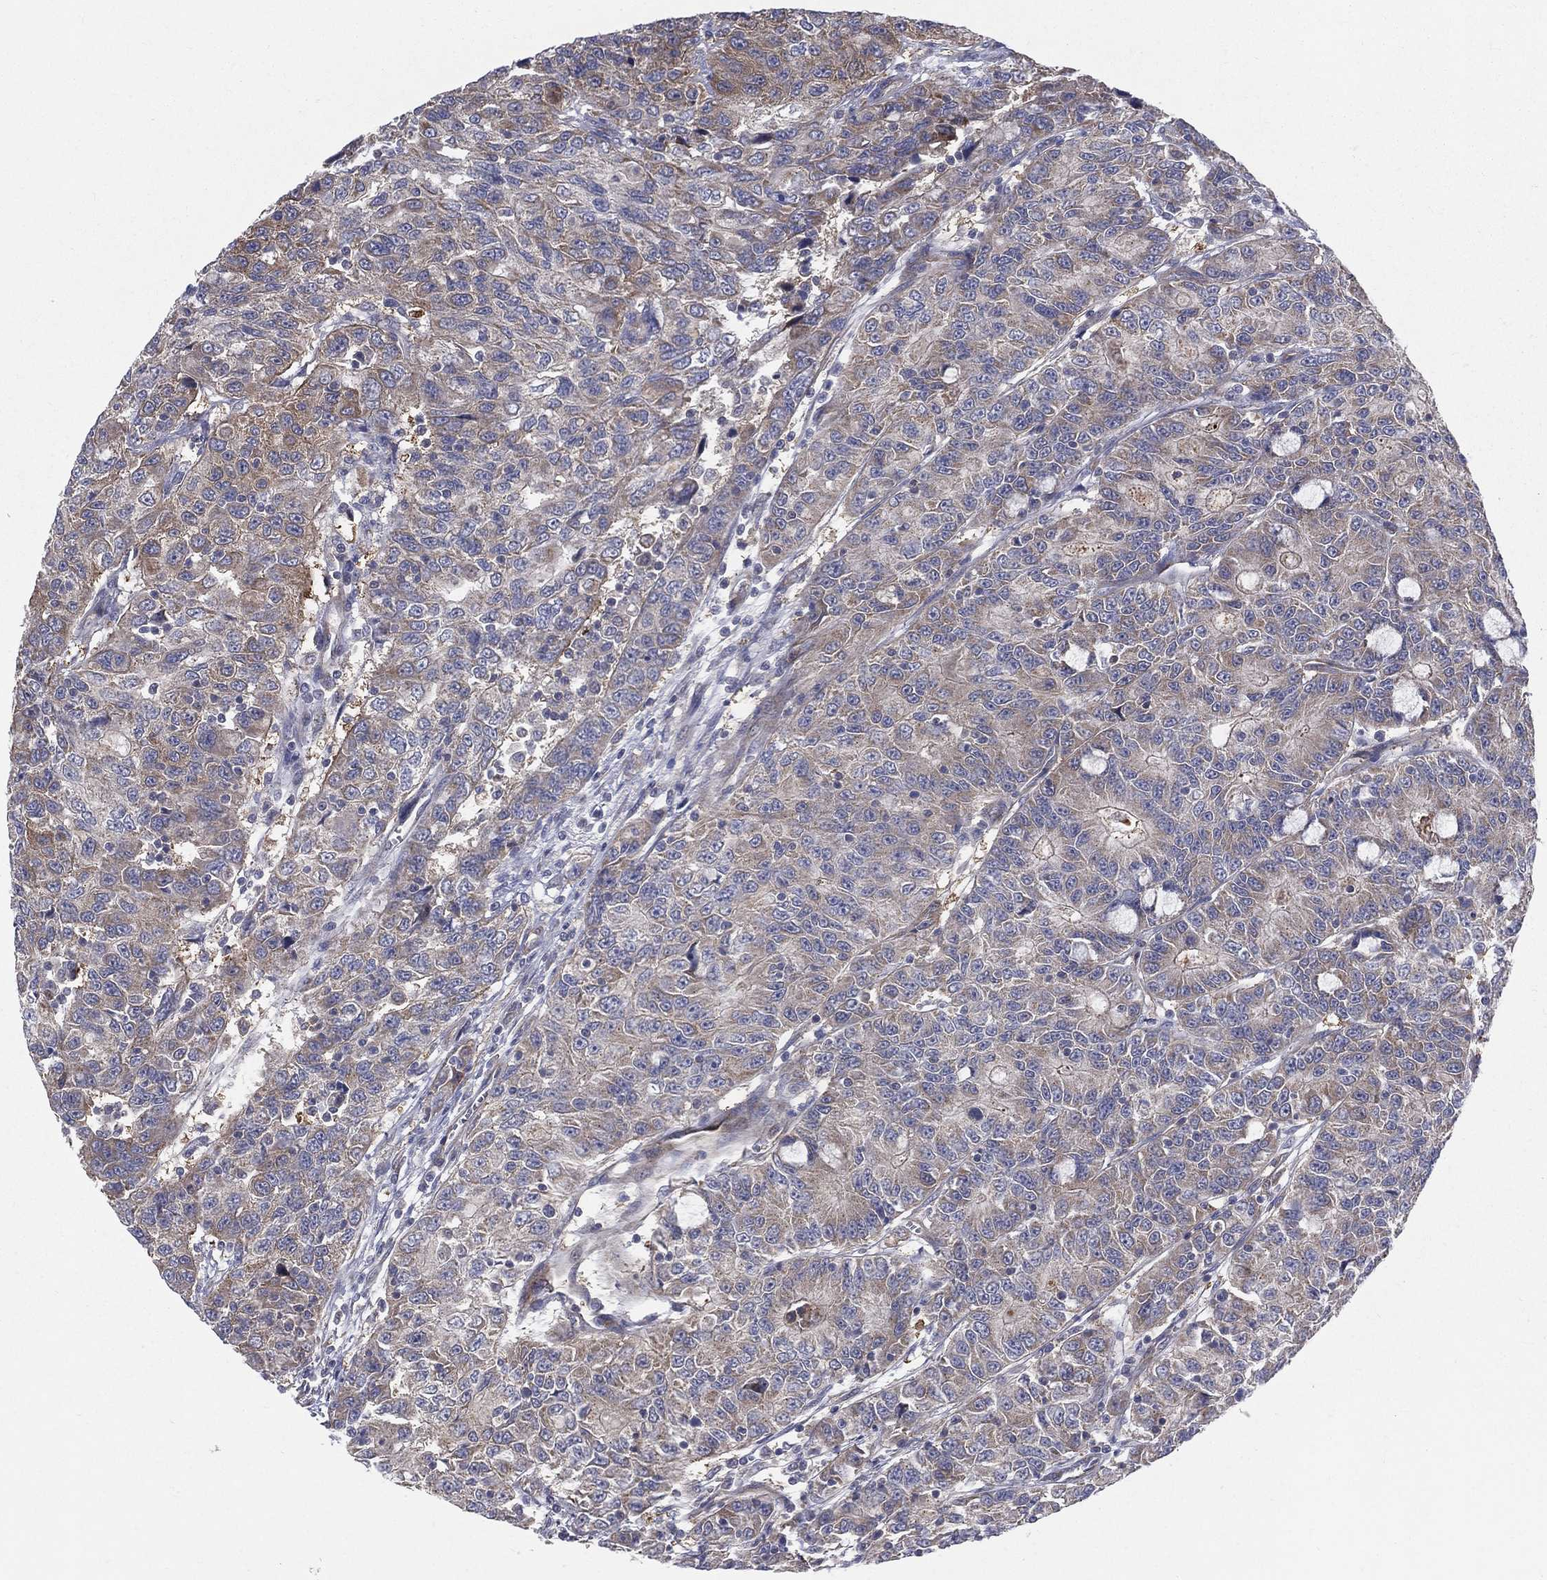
{"staining": {"intensity": "moderate", "quantity": "<25%", "location": "cytoplasmic/membranous"}, "tissue": "urothelial cancer", "cell_type": "Tumor cells", "image_type": "cancer", "snomed": [{"axis": "morphology", "description": "Urothelial carcinoma, NOS"}, {"axis": "morphology", "description": "Urothelial carcinoma, High grade"}, {"axis": "topography", "description": "Urinary bladder"}], "caption": "This micrograph demonstrates IHC staining of transitional cell carcinoma, with low moderate cytoplasmic/membranous expression in about <25% of tumor cells.", "gene": "POMZP3", "patient": {"sex": "female", "age": 73}}